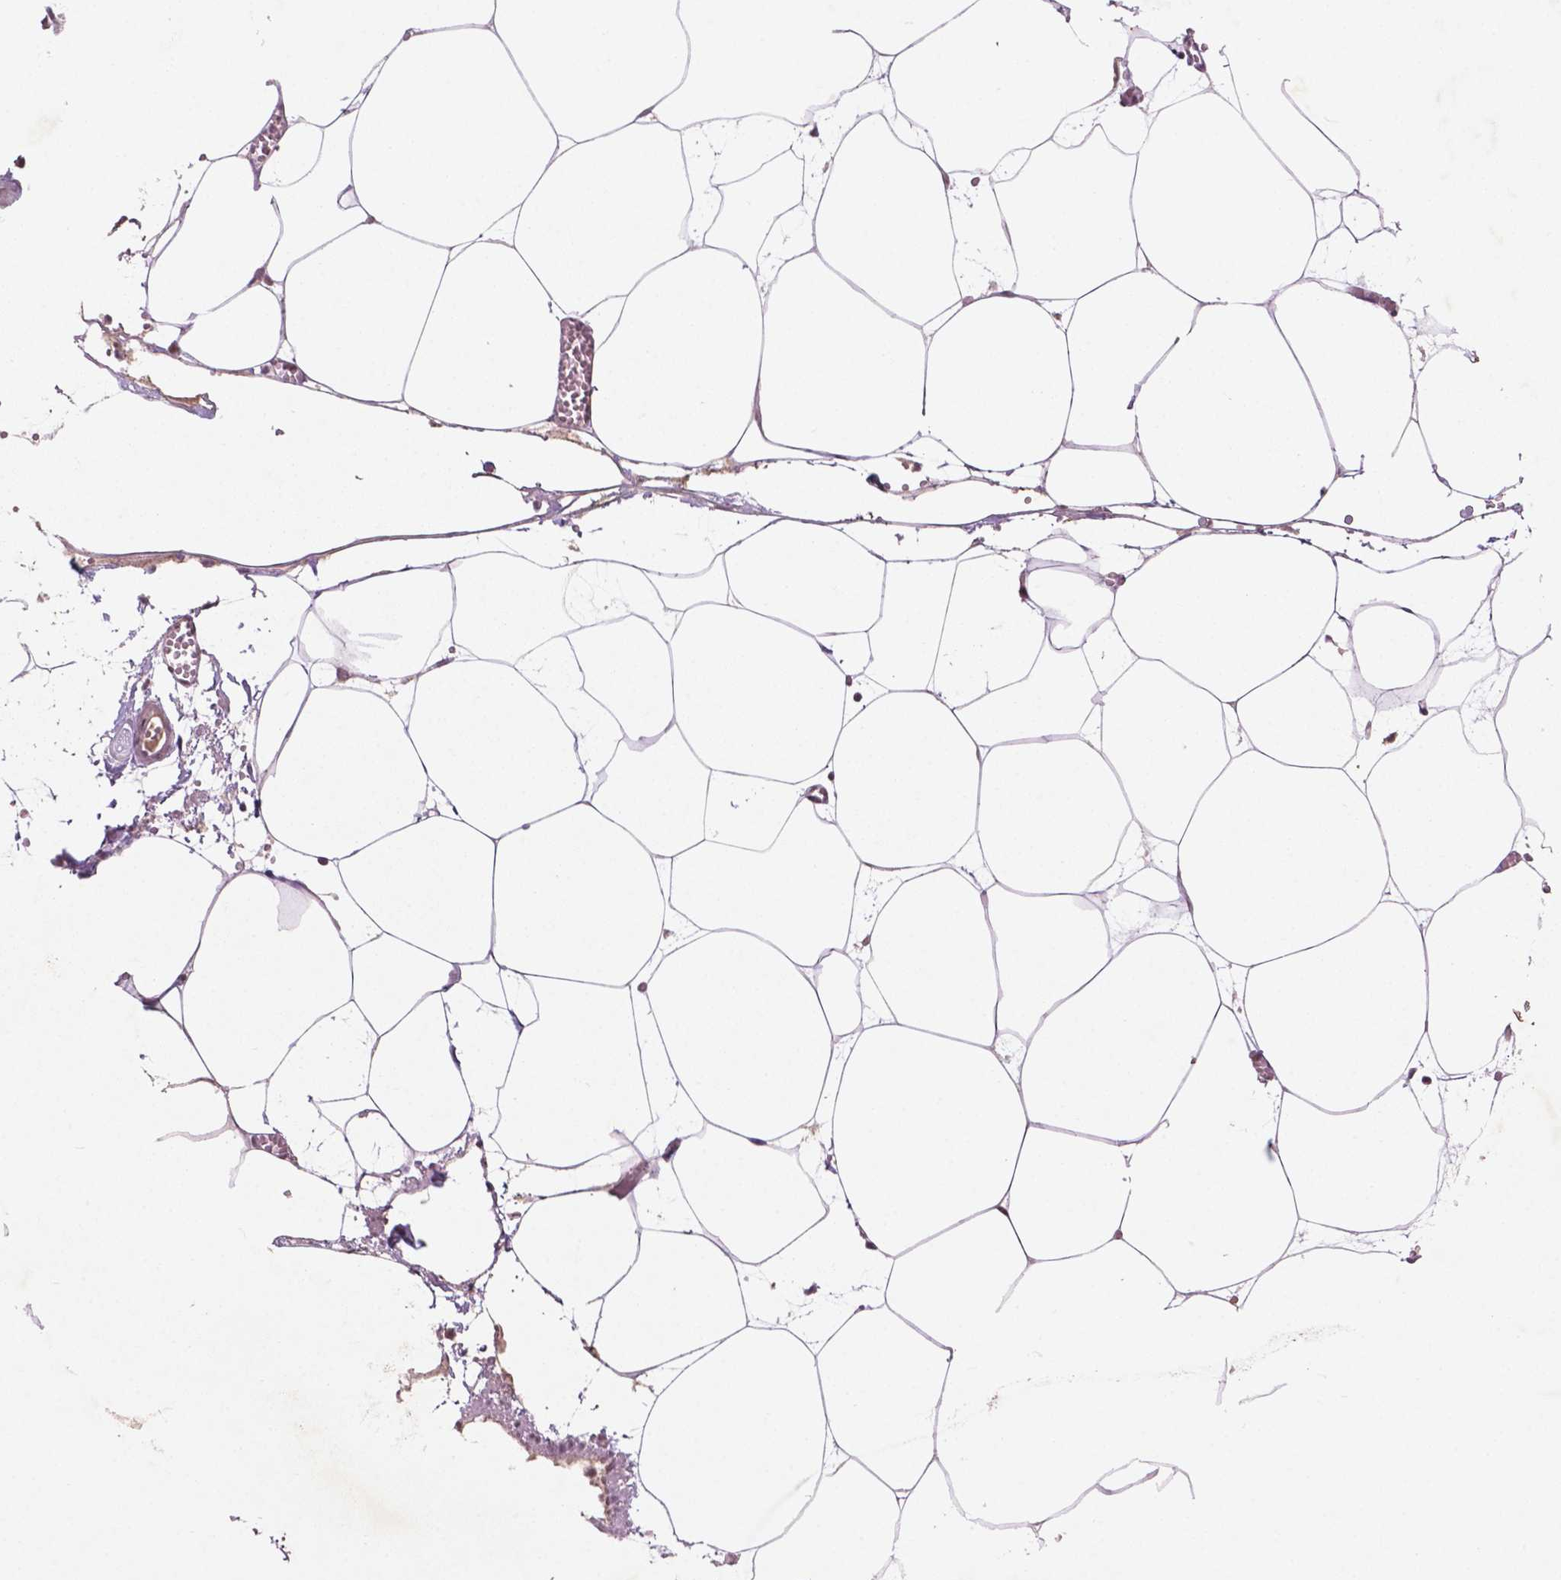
{"staining": {"intensity": "moderate", "quantity": ">75%", "location": "nuclear"}, "tissue": "adipose tissue", "cell_type": "Adipocytes", "image_type": "normal", "snomed": [{"axis": "morphology", "description": "Normal tissue, NOS"}, {"axis": "topography", "description": "Adipose tissue"}, {"axis": "topography", "description": "Pancreas"}, {"axis": "topography", "description": "Peripheral nerve tissue"}], "caption": "This histopathology image reveals immunohistochemistry (IHC) staining of normal adipose tissue, with medium moderate nuclear positivity in about >75% of adipocytes.", "gene": "CTR9", "patient": {"sex": "female", "age": 58}}